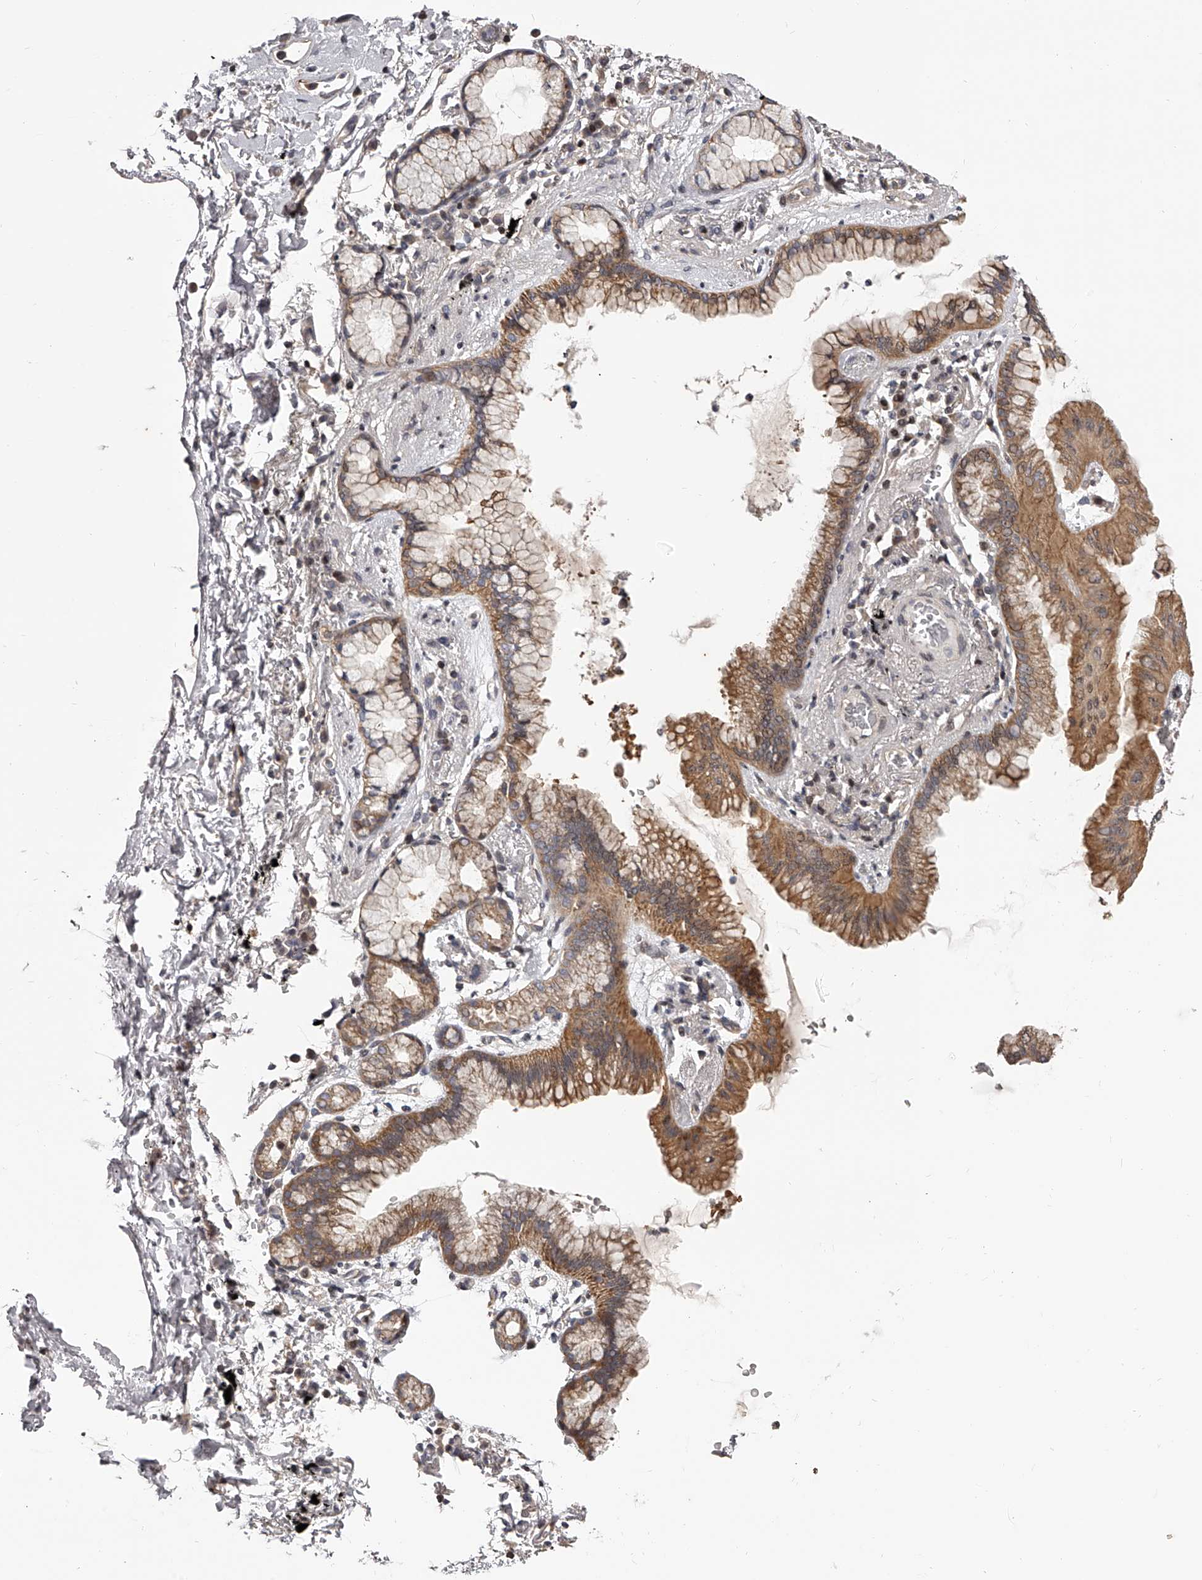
{"staining": {"intensity": "moderate", "quantity": ">75%", "location": "cytoplasmic/membranous"}, "tissue": "lung cancer", "cell_type": "Tumor cells", "image_type": "cancer", "snomed": [{"axis": "morphology", "description": "Adenocarcinoma, NOS"}, {"axis": "topography", "description": "Lung"}], "caption": "Lung cancer (adenocarcinoma) was stained to show a protein in brown. There is medium levels of moderate cytoplasmic/membranous expression in about >75% of tumor cells. The staining is performed using DAB (3,3'-diaminobenzidine) brown chromogen to label protein expression. The nuclei are counter-stained blue using hematoxylin.", "gene": "PFDN2", "patient": {"sex": "female", "age": 70}}